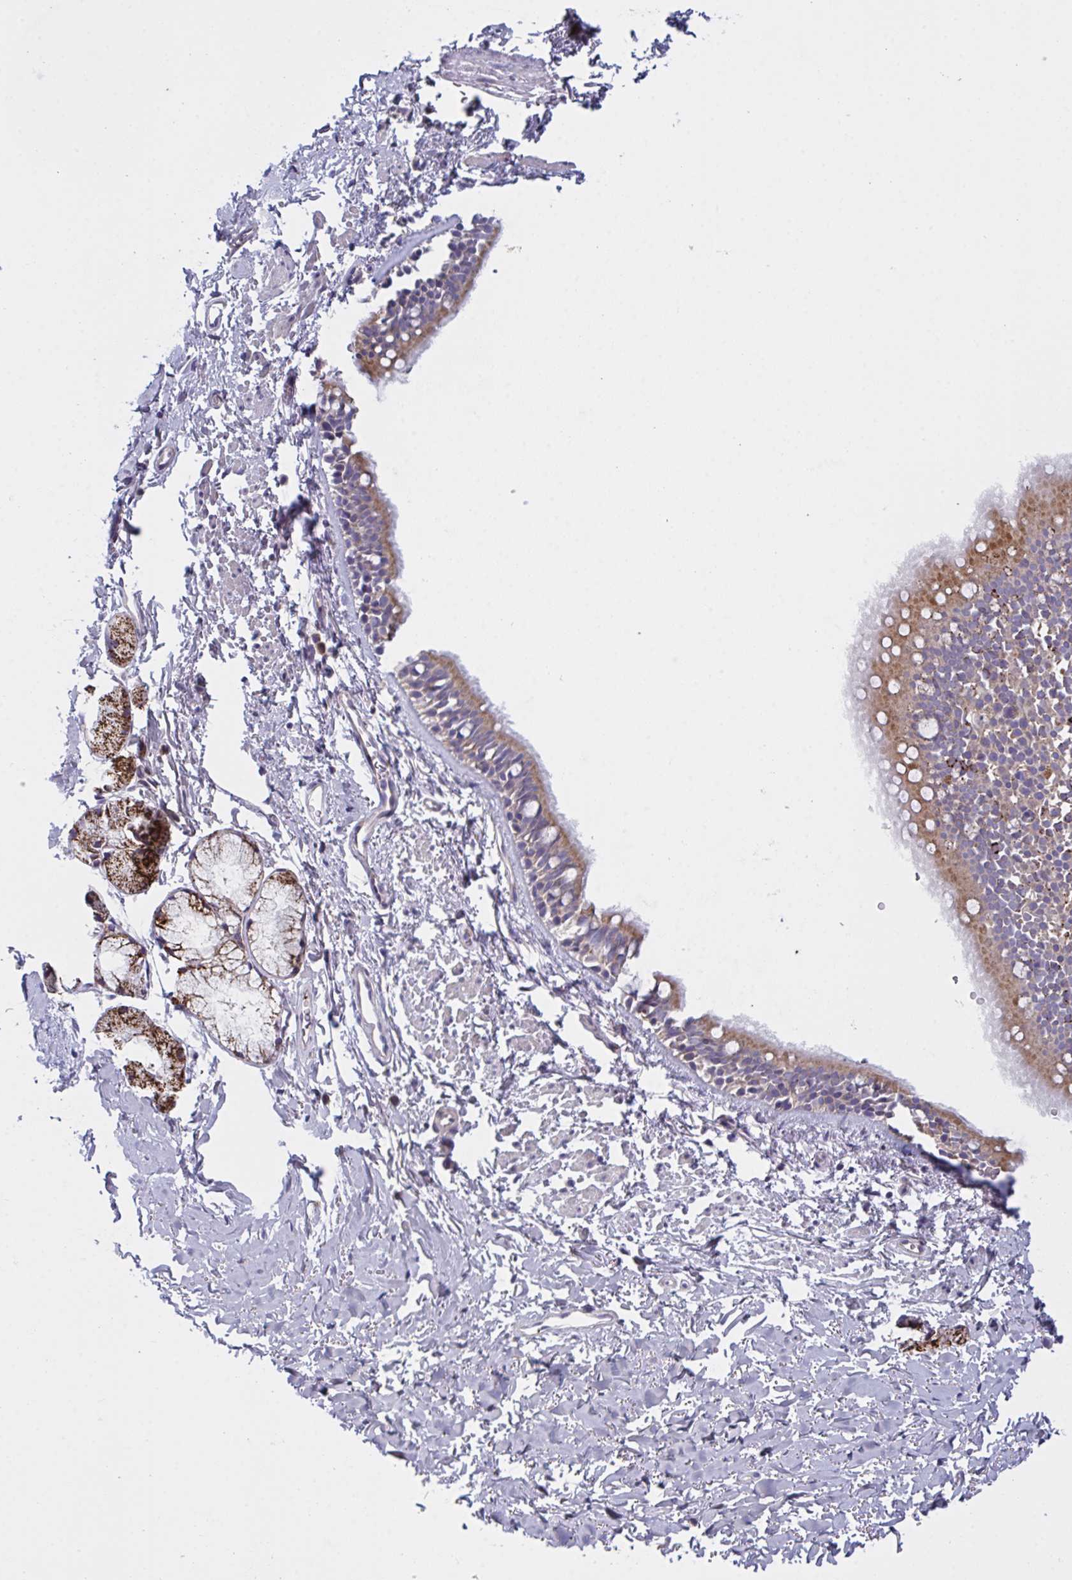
{"staining": {"intensity": "moderate", "quantity": ">75%", "location": "cytoplasmic/membranous"}, "tissue": "bronchus", "cell_type": "Respiratory epithelial cells", "image_type": "normal", "snomed": [{"axis": "morphology", "description": "Normal tissue, NOS"}, {"axis": "topography", "description": "Lymph node"}, {"axis": "topography", "description": "Cartilage tissue"}, {"axis": "topography", "description": "Bronchus"}], "caption": "This histopathology image reveals immunohistochemistry staining of benign bronchus, with medium moderate cytoplasmic/membranous positivity in about >75% of respiratory epithelial cells.", "gene": "MRPS2", "patient": {"sex": "female", "age": 70}}